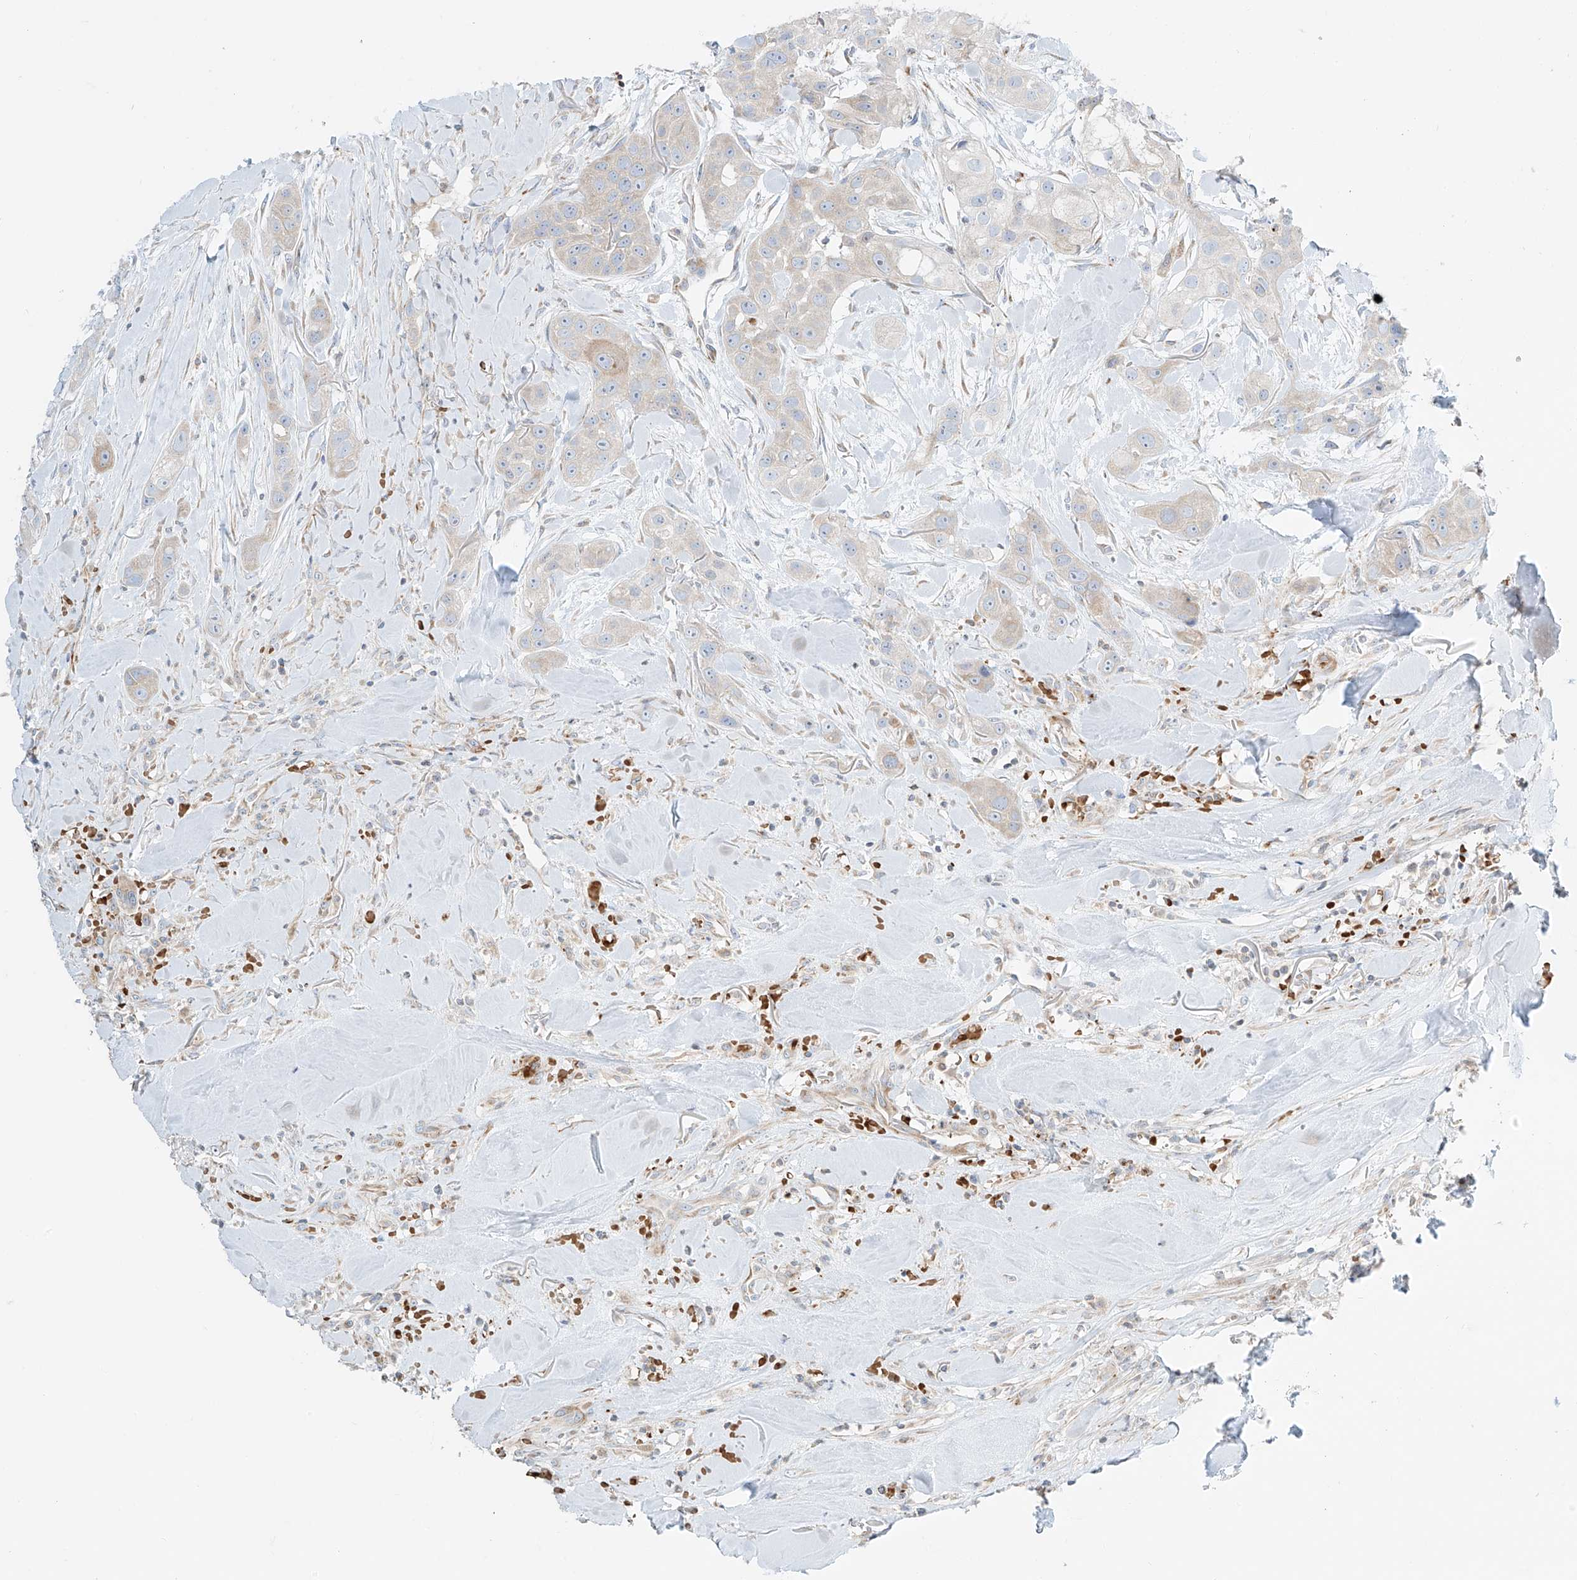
{"staining": {"intensity": "negative", "quantity": "none", "location": "none"}, "tissue": "head and neck cancer", "cell_type": "Tumor cells", "image_type": "cancer", "snomed": [{"axis": "morphology", "description": "Normal tissue, NOS"}, {"axis": "morphology", "description": "Squamous cell carcinoma, NOS"}, {"axis": "topography", "description": "Skeletal muscle"}, {"axis": "topography", "description": "Head-Neck"}], "caption": "Tumor cells show no significant protein staining in head and neck squamous cell carcinoma.", "gene": "EIPR1", "patient": {"sex": "male", "age": 51}}